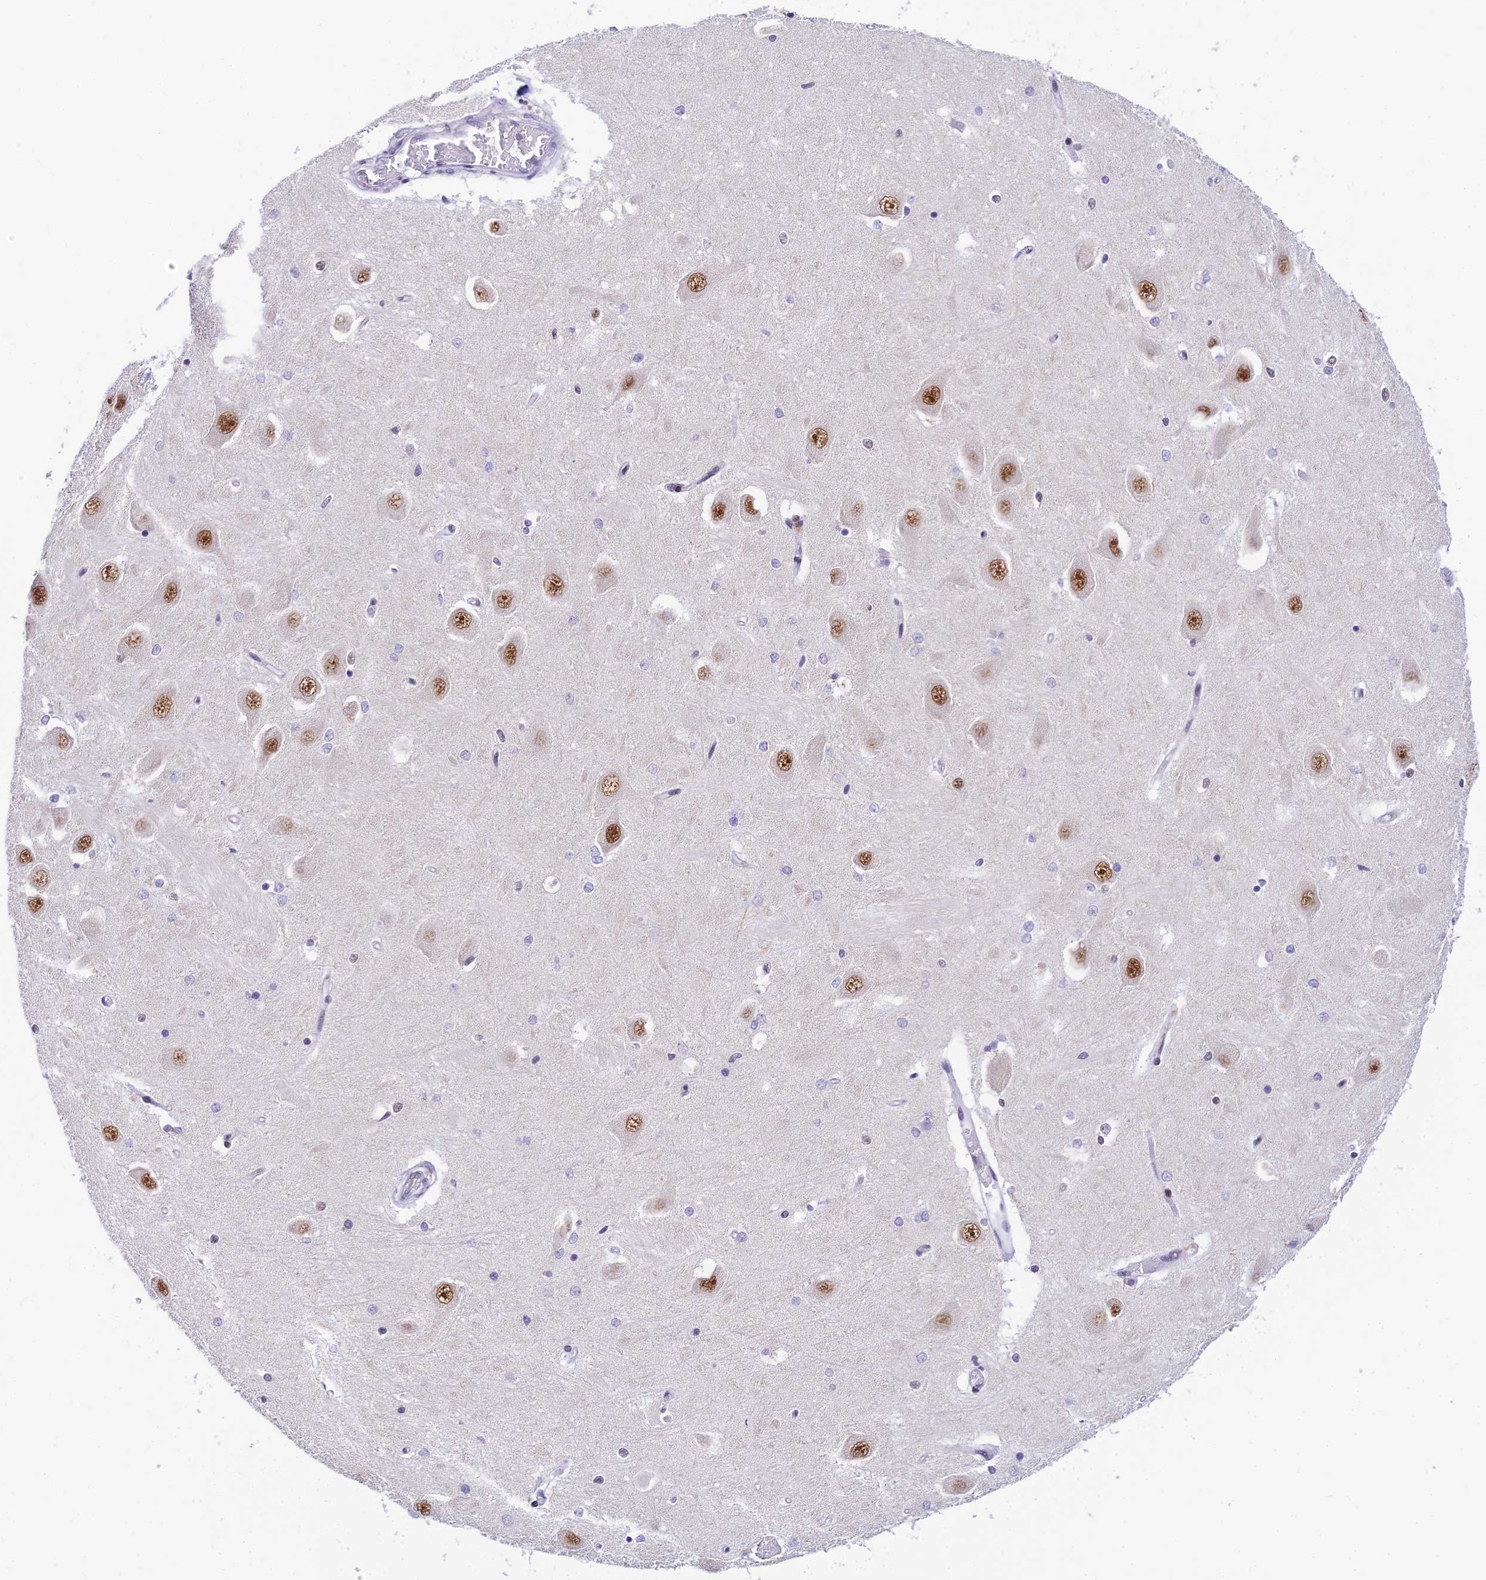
{"staining": {"intensity": "negative", "quantity": "none", "location": "none"}, "tissue": "hippocampus", "cell_type": "Glial cells", "image_type": "normal", "snomed": [{"axis": "morphology", "description": "Normal tissue, NOS"}, {"axis": "topography", "description": "Hippocampus"}], "caption": "A high-resolution image shows immunohistochemistry staining of normal hippocampus, which shows no significant positivity in glial cells. (Immunohistochemistry, brightfield microscopy, high magnification).", "gene": "USP22", "patient": {"sex": "male", "age": 45}}